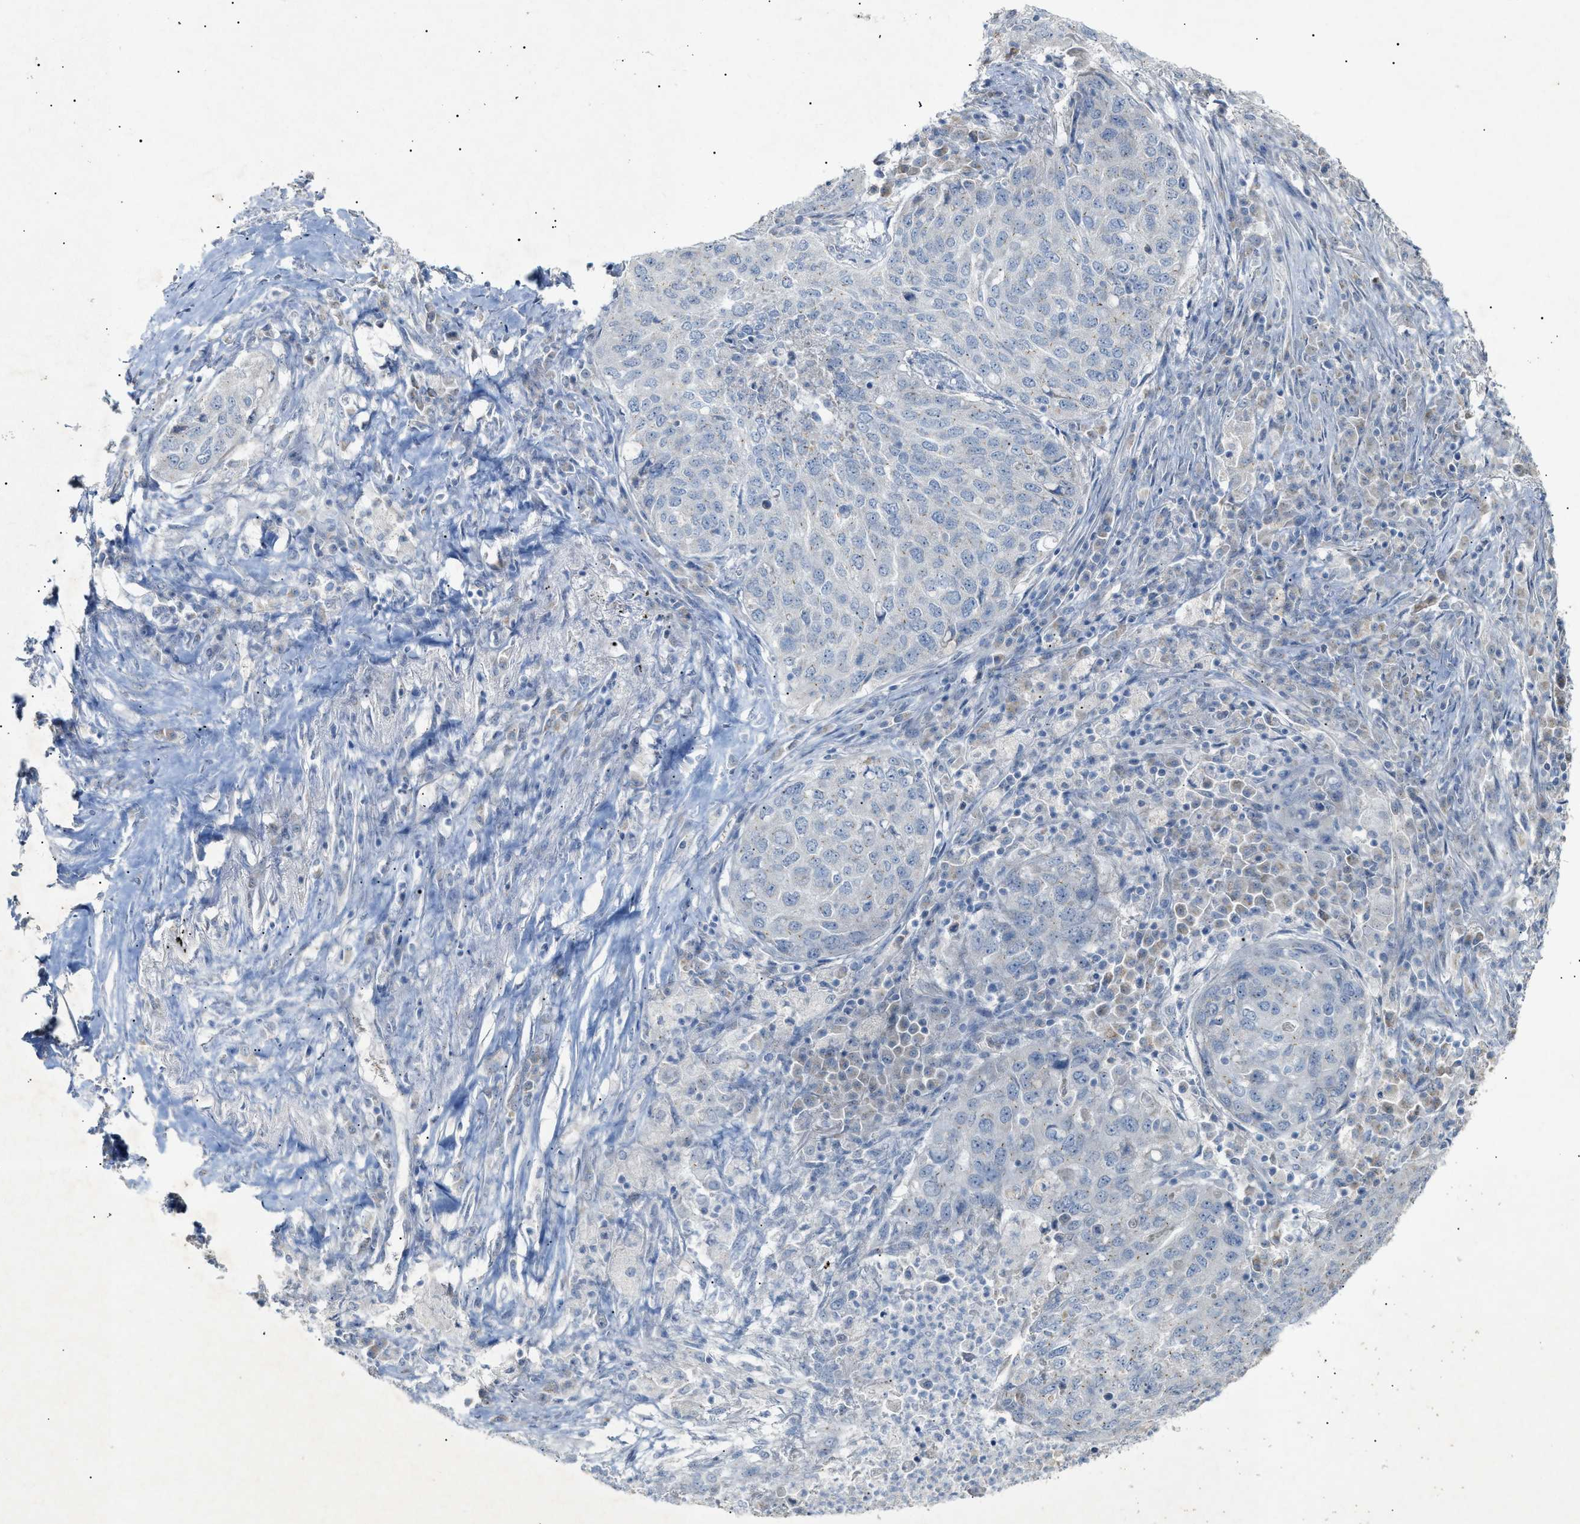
{"staining": {"intensity": "negative", "quantity": "none", "location": "none"}, "tissue": "lung cancer", "cell_type": "Tumor cells", "image_type": "cancer", "snomed": [{"axis": "morphology", "description": "Squamous cell carcinoma, NOS"}, {"axis": "topography", "description": "Lung"}], "caption": "There is no significant expression in tumor cells of lung squamous cell carcinoma. (DAB IHC visualized using brightfield microscopy, high magnification).", "gene": "SLC25A31", "patient": {"sex": "female", "age": 63}}